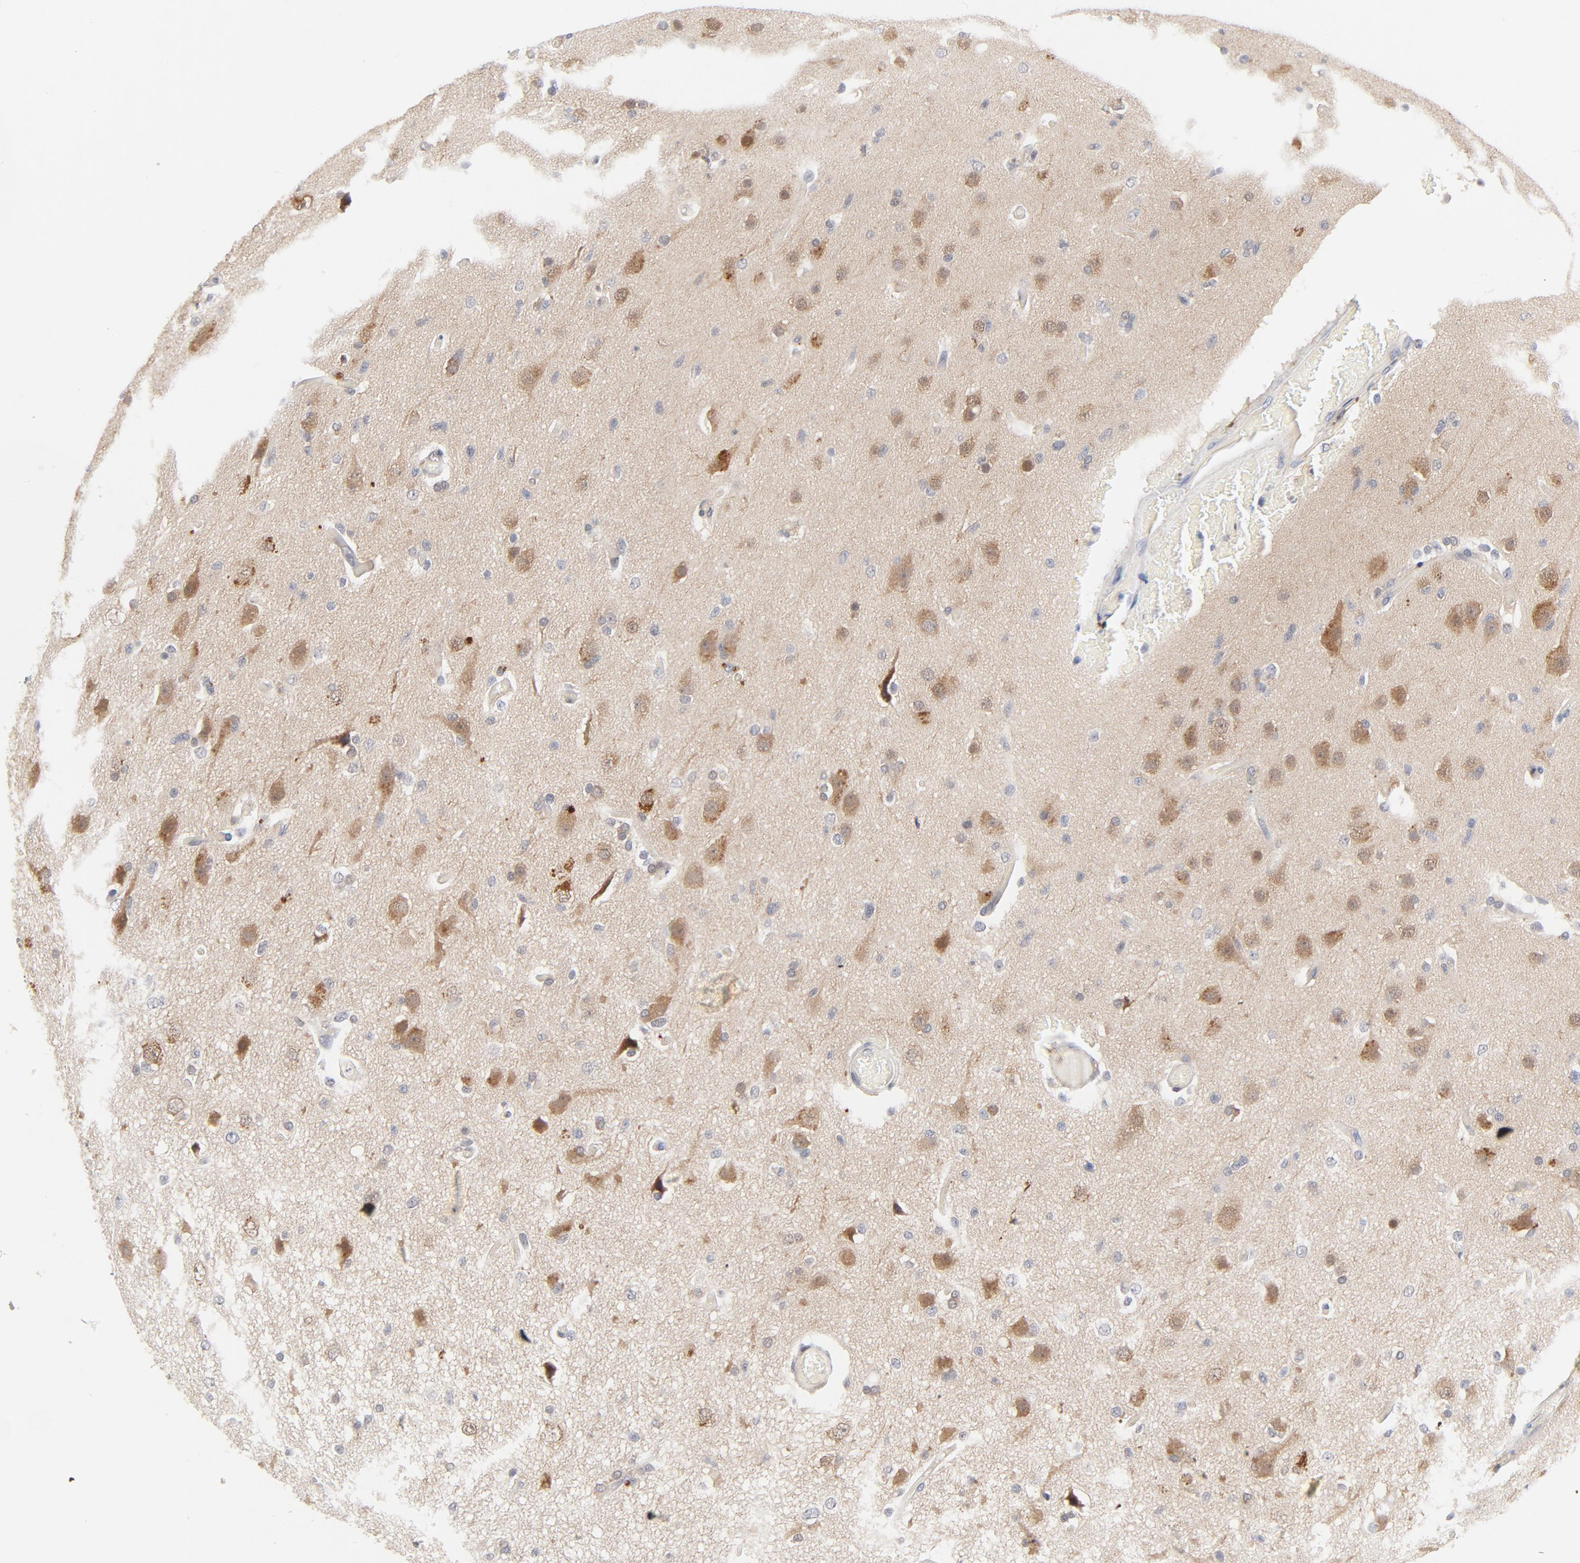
{"staining": {"intensity": "moderate", "quantity": "25%-75%", "location": "cytoplasmic/membranous"}, "tissue": "glioma", "cell_type": "Tumor cells", "image_type": "cancer", "snomed": [{"axis": "morphology", "description": "Glioma, malignant, High grade"}, {"axis": "topography", "description": "Brain"}], "caption": "This micrograph reveals immunohistochemistry (IHC) staining of malignant glioma (high-grade), with medium moderate cytoplasmic/membranous positivity in about 25%-75% of tumor cells.", "gene": "UBL4A", "patient": {"sex": "male", "age": 33}}